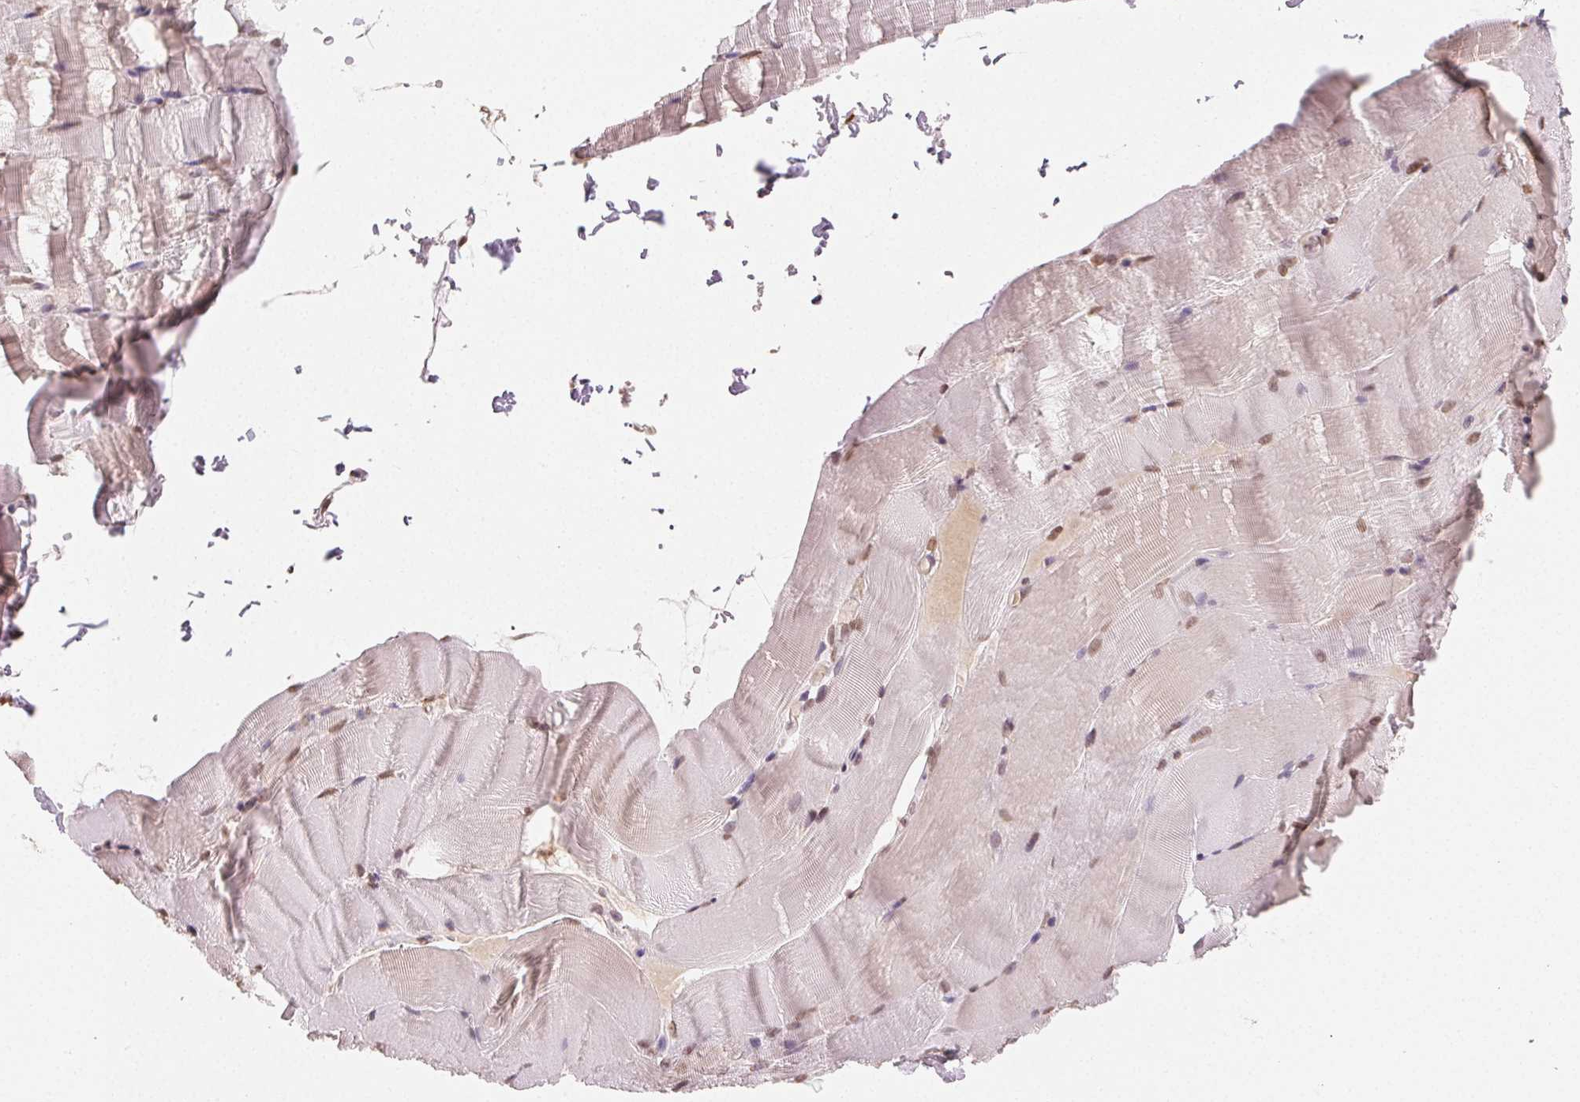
{"staining": {"intensity": "weak", "quantity": ">75%", "location": "nuclear"}, "tissue": "skeletal muscle", "cell_type": "Myocytes", "image_type": "normal", "snomed": [{"axis": "morphology", "description": "Normal tissue, NOS"}, {"axis": "topography", "description": "Skeletal muscle"}], "caption": "Weak nuclear positivity is present in about >75% of myocytes in normal skeletal muscle. (IHC, brightfield microscopy, high magnification).", "gene": "TBP", "patient": {"sex": "female", "age": 37}}